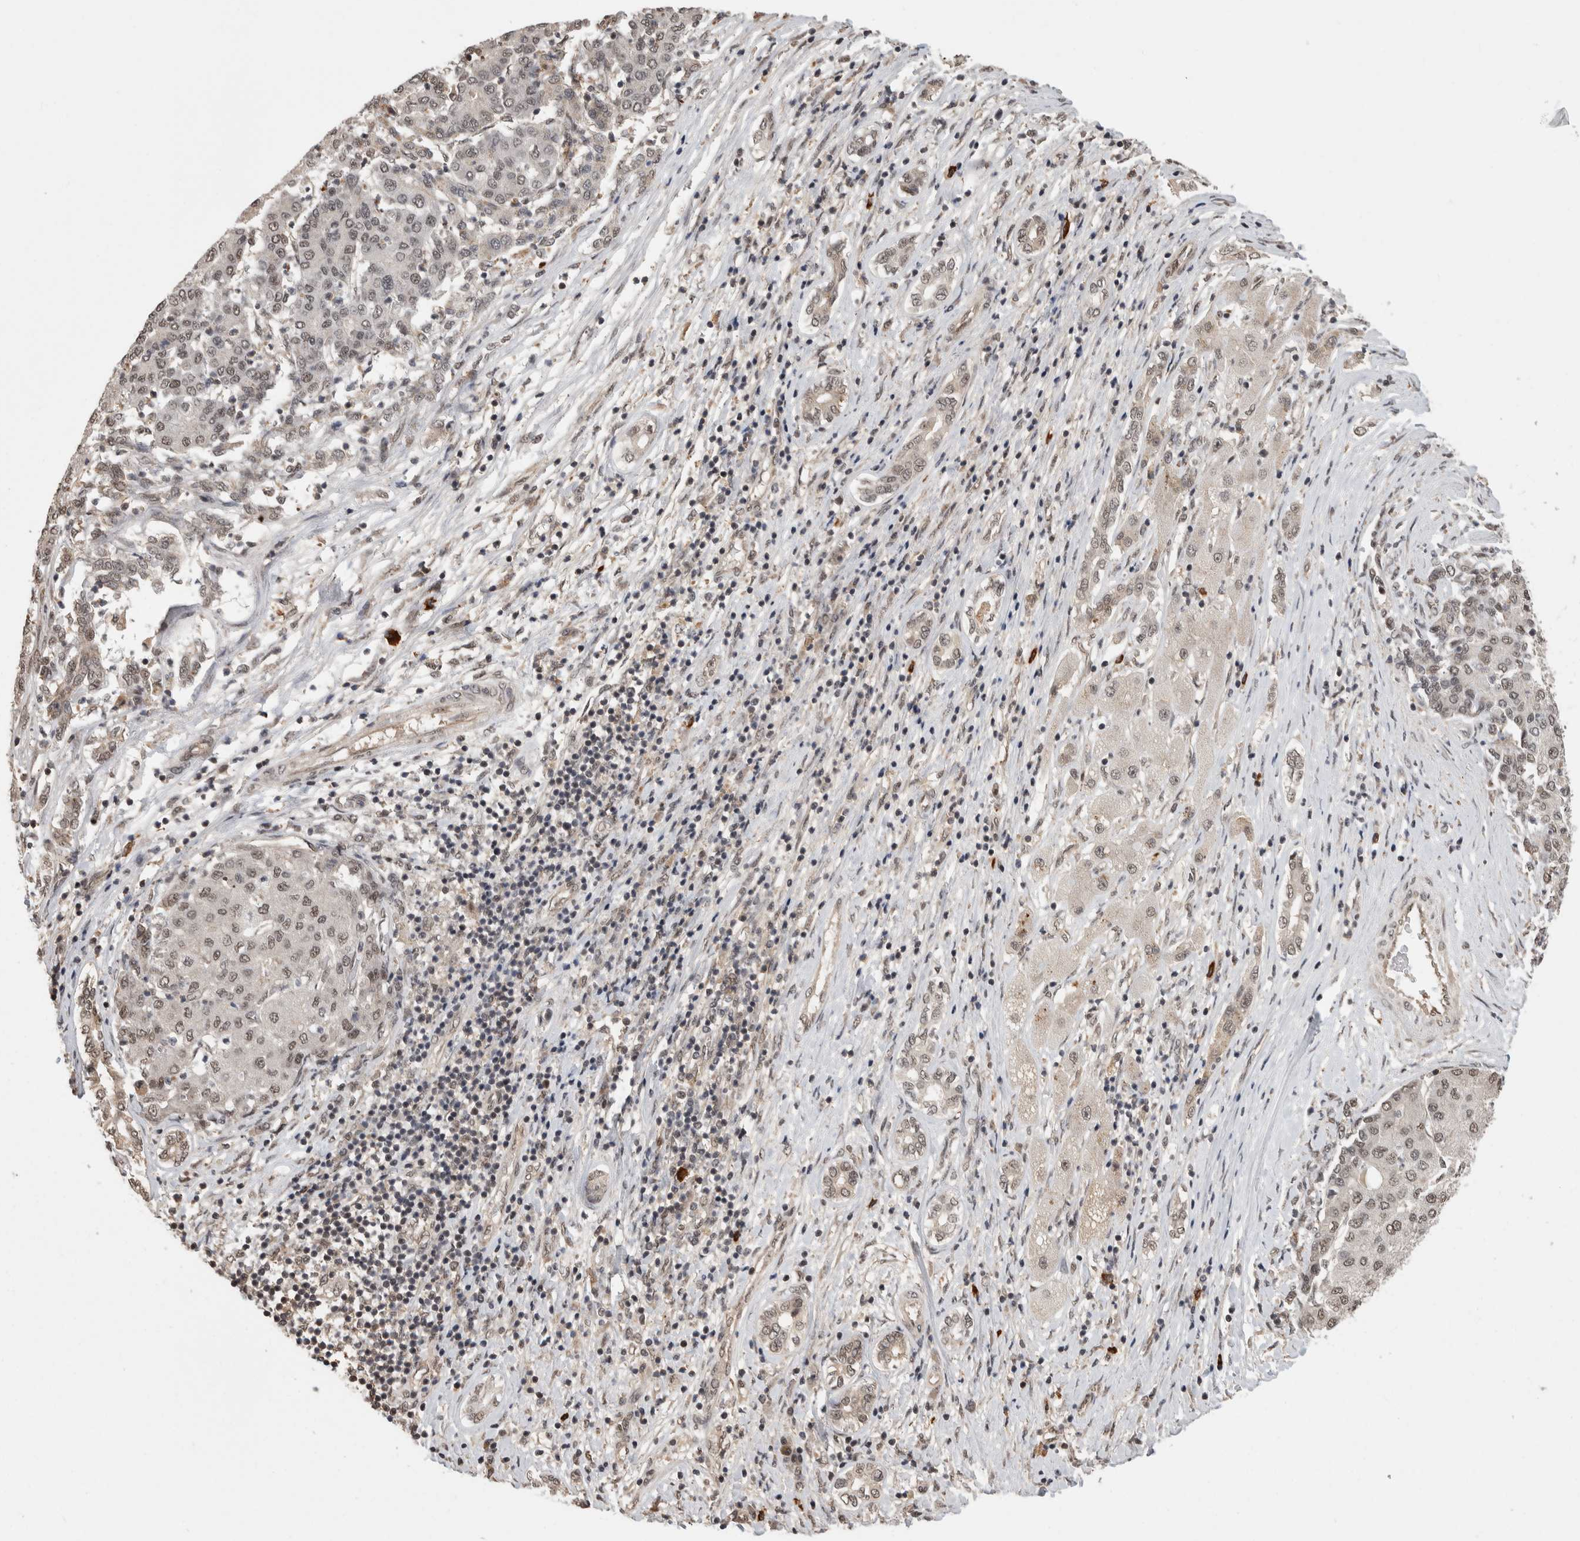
{"staining": {"intensity": "weak", "quantity": "<25%", "location": "nuclear"}, "tissue": "liver cancer", "cell_type": "Tumor cells", "image_type": "cancer", "snomed": [{"axis": "morphology", "description": "Carcinoma, Hepatocellular, NOS"}, {"axis": "topography", "description": "Liver"}], "caption": "Human liver cancer stained for a protein using IHC shows no expression in tumor cells.", "gene": "ZNF592", "patient": {"sex": "male", "age": 65}}